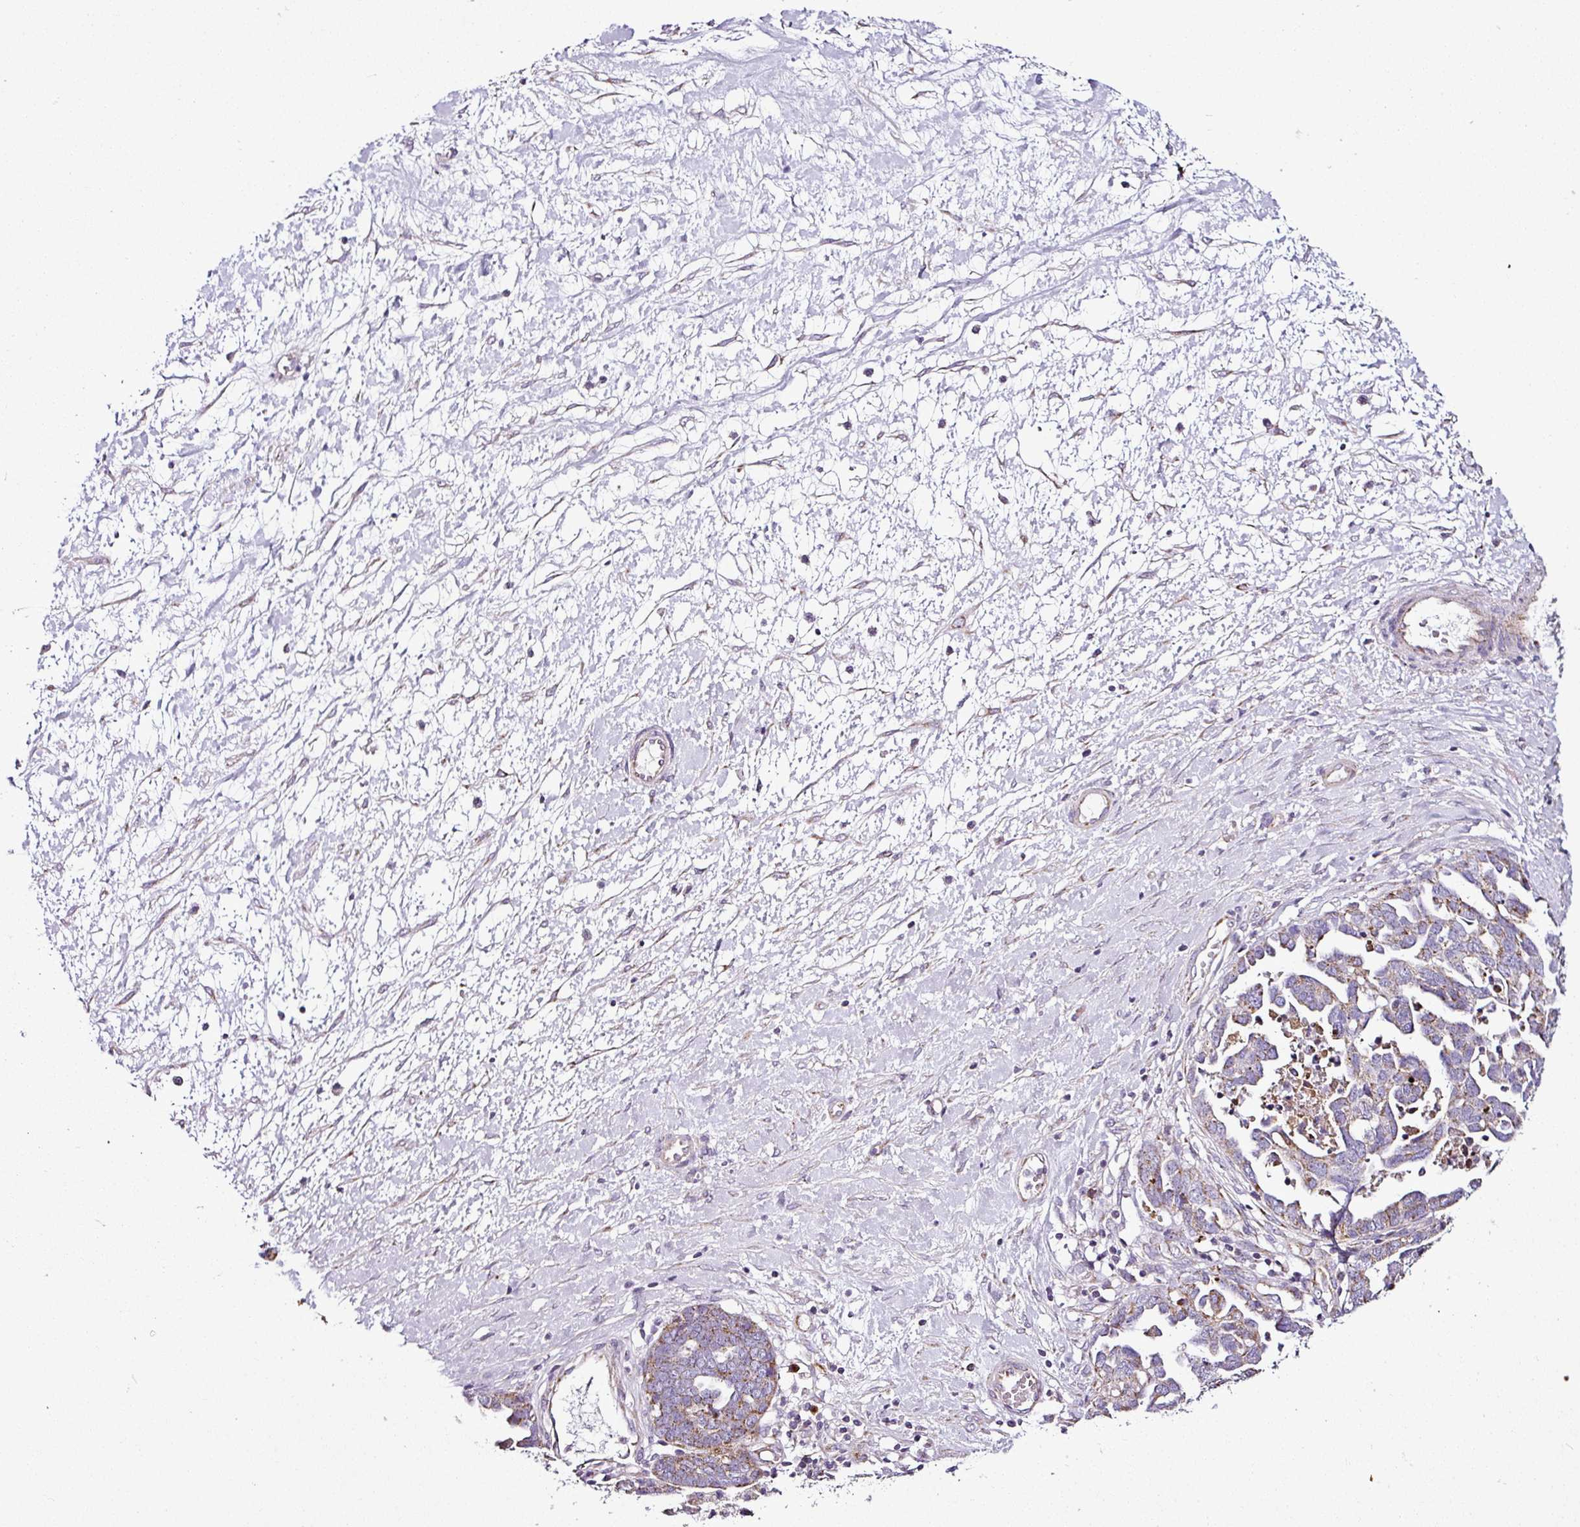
{"staining": {"intensity": "moderate", "quantity": "25%-75%", "location": "cytoplasmic/membranous"}, "tissue": "ovarian cancer", "cell_type": "Tumor cells", "image_type": "cancer", "snomed": [{"axis": "morphology", "description": "Cystadenocarcinoma, serous, NOS"}, {"axis": "topography", "description": "Ovary"}], "caption": "An image of ovarian cancer stained for a protein shows moderate cytoplasmic/membranous brown staining in tumor cells. The protein is shown in brown color, while the nuclei are stained blue.", "gene": "DPAGT1", "patient": {"sex": "female", "age": 54}}